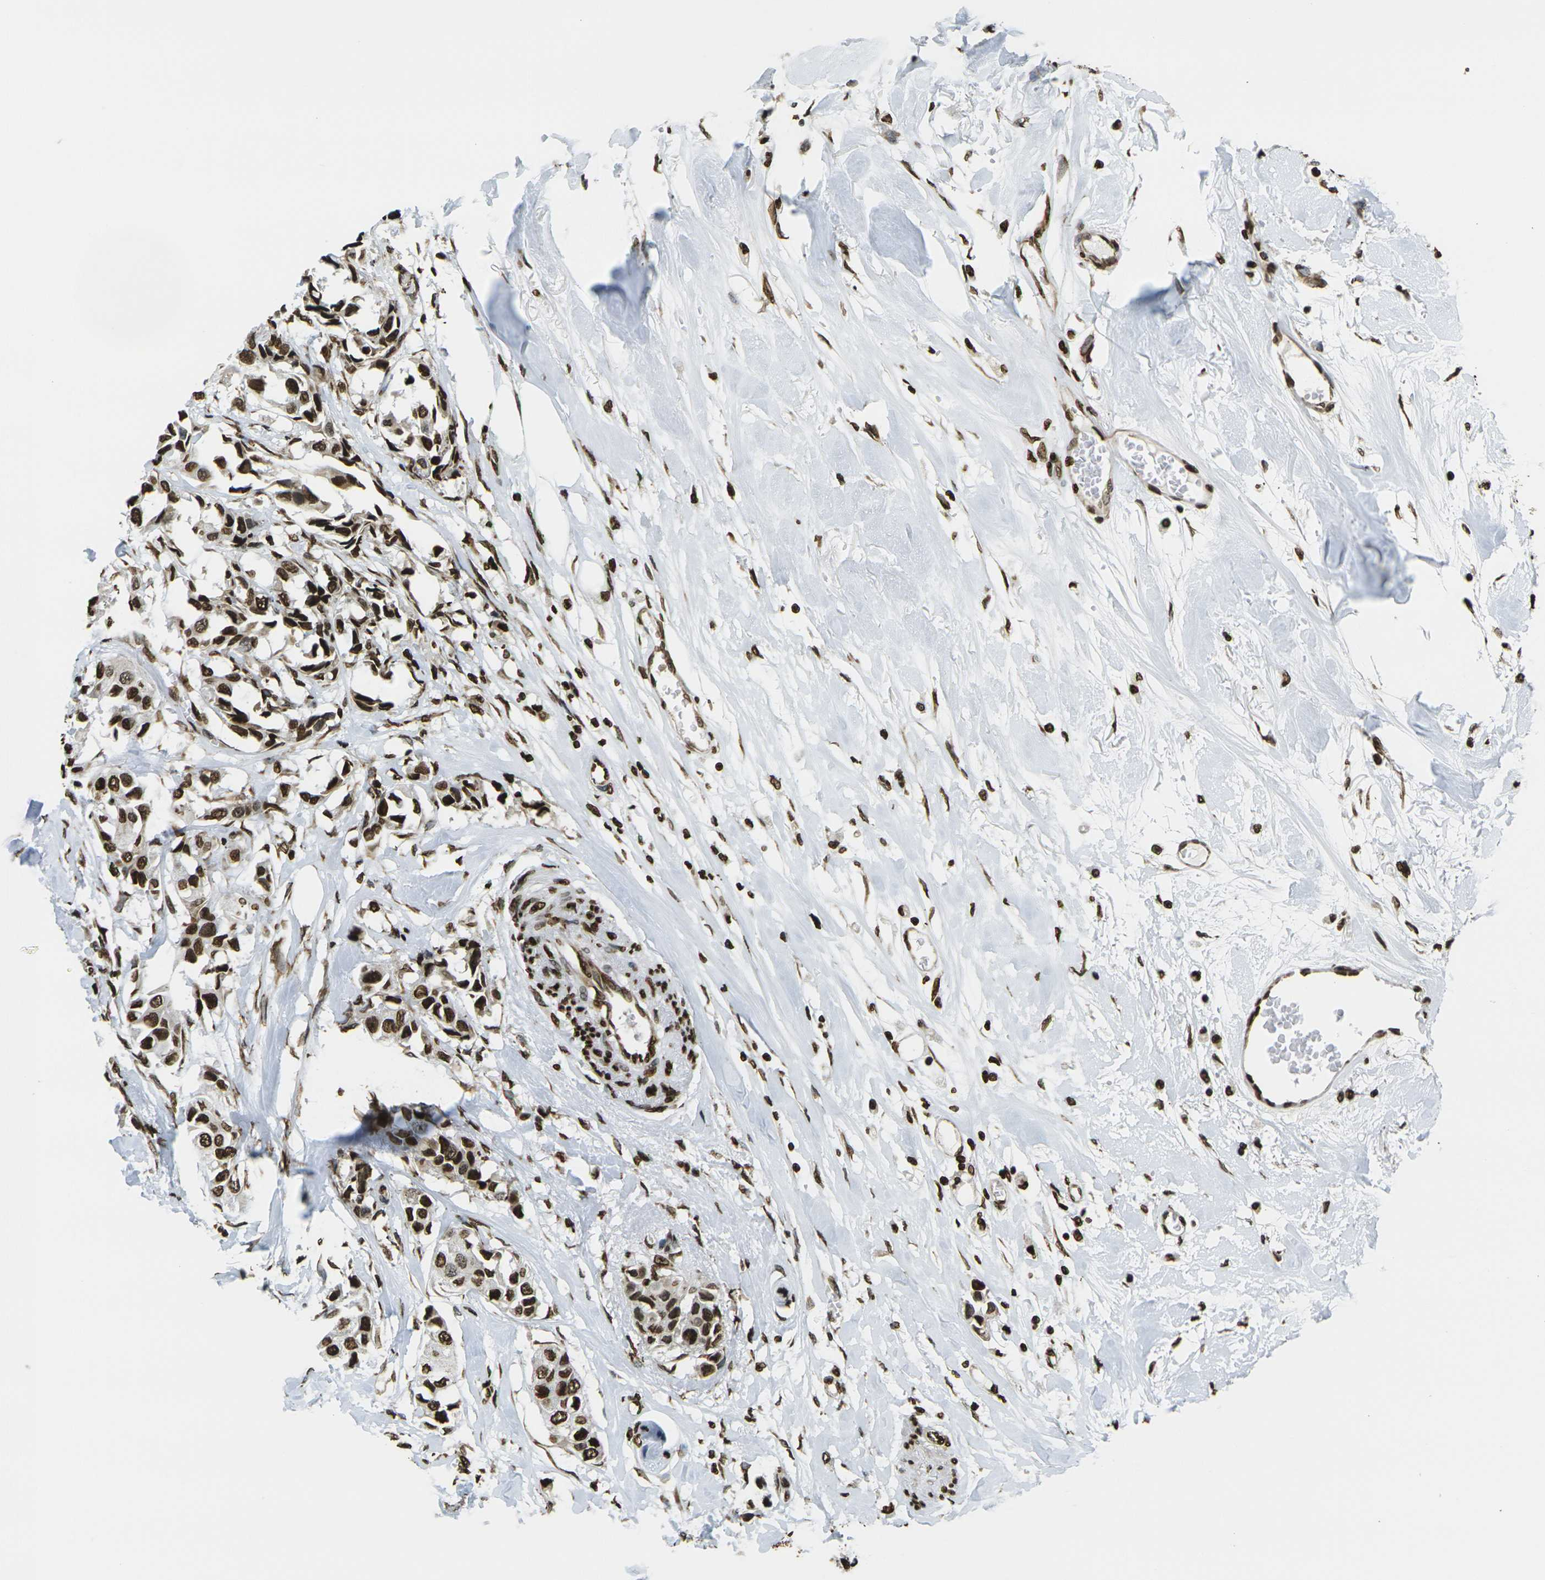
{"staining": {"intensity": "strong", "quantity": ">75%", "location": "nuclear"}, "tissue": "breast cancer", "cell_type": "Tumor cells", "image_type": "cancer", "snomed": [{"axis": "morphology", "description": "Duct carcinoma"}, {"axis": "topography", "description": "Breast"}], "caption": "This micrograph exhibits breast intraductal carcinoma stained with immunohistochemistry (IHC) to label a protein in brown. The nuclear of tumor cells show strong positivity for the protein. Nuclei are counter-stained blue.", "gene": "H1-2", "patient": {"sex": "female", "age": 80}}